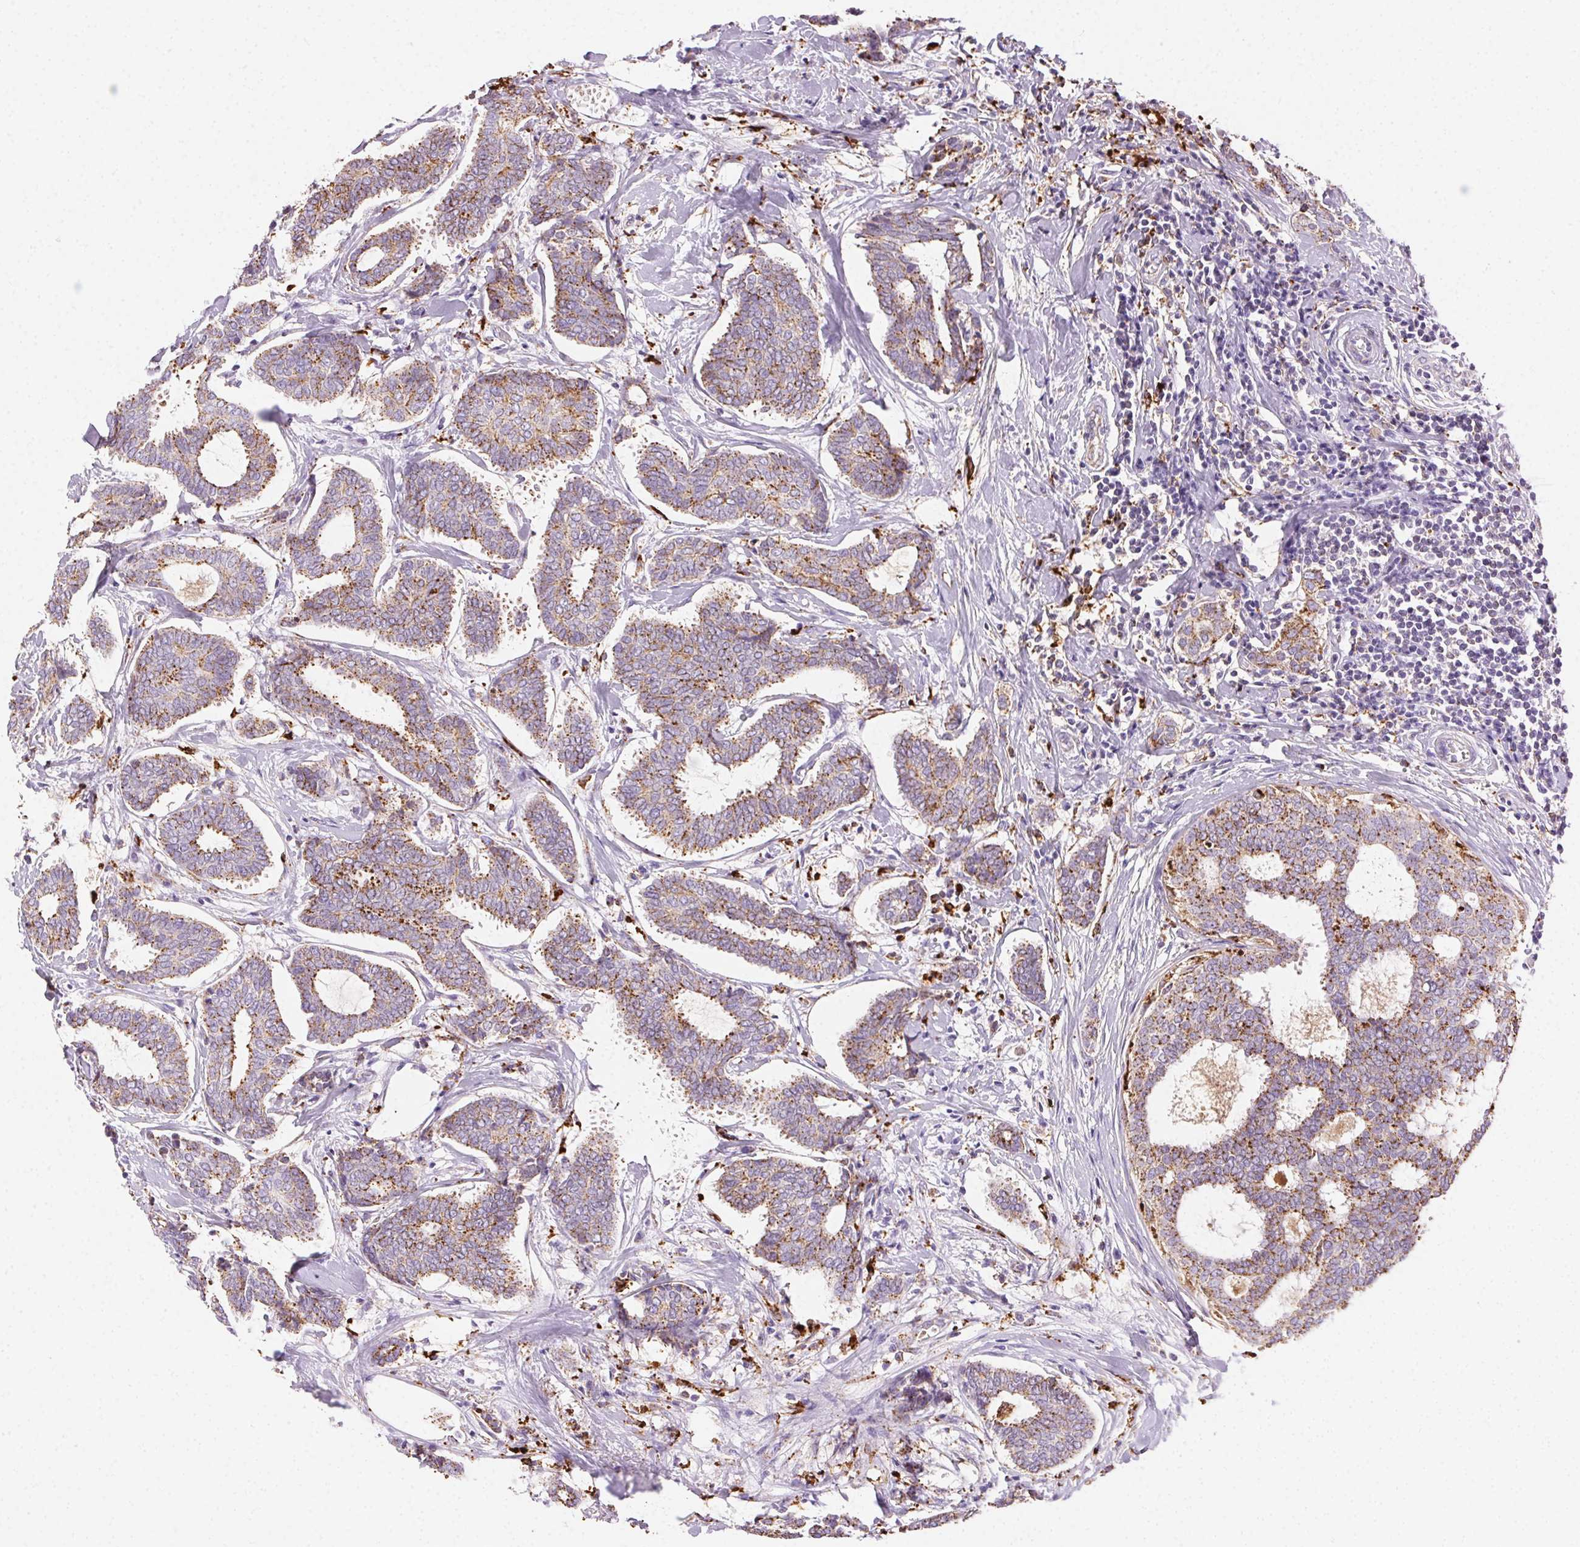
{"staining": {"intensity": "moderate", "quantity": "25%-75%", "location": "cytoplasmic/membranous"}, "tissue": "breast cancer", "cell_type": "Tumor cells", "image_type": "cancer", "snomed": [{"axis": "morphology", "description": "Intraductal carcinoma, in situ"}, {"axis": "morphology", "description": "Duct carcinoma"}, {"axis": "morphology", "description": "Lobular carcinoma, in situ"}, {"axis": "topography", "description": "Breast"}], "caption": "Immunohistochemical staining of breast cancer (infiltrating ductal carcinoma) demonstrates medium levels of moderate cytoplasmic/membranous protein expression in approximately 25%-75% of tumor cells. The protein of interest is shown in brown color, while the nuclei are stained blue.", "gene": "SCPEP1", "patient": {"sex": "female", "age": 44}}